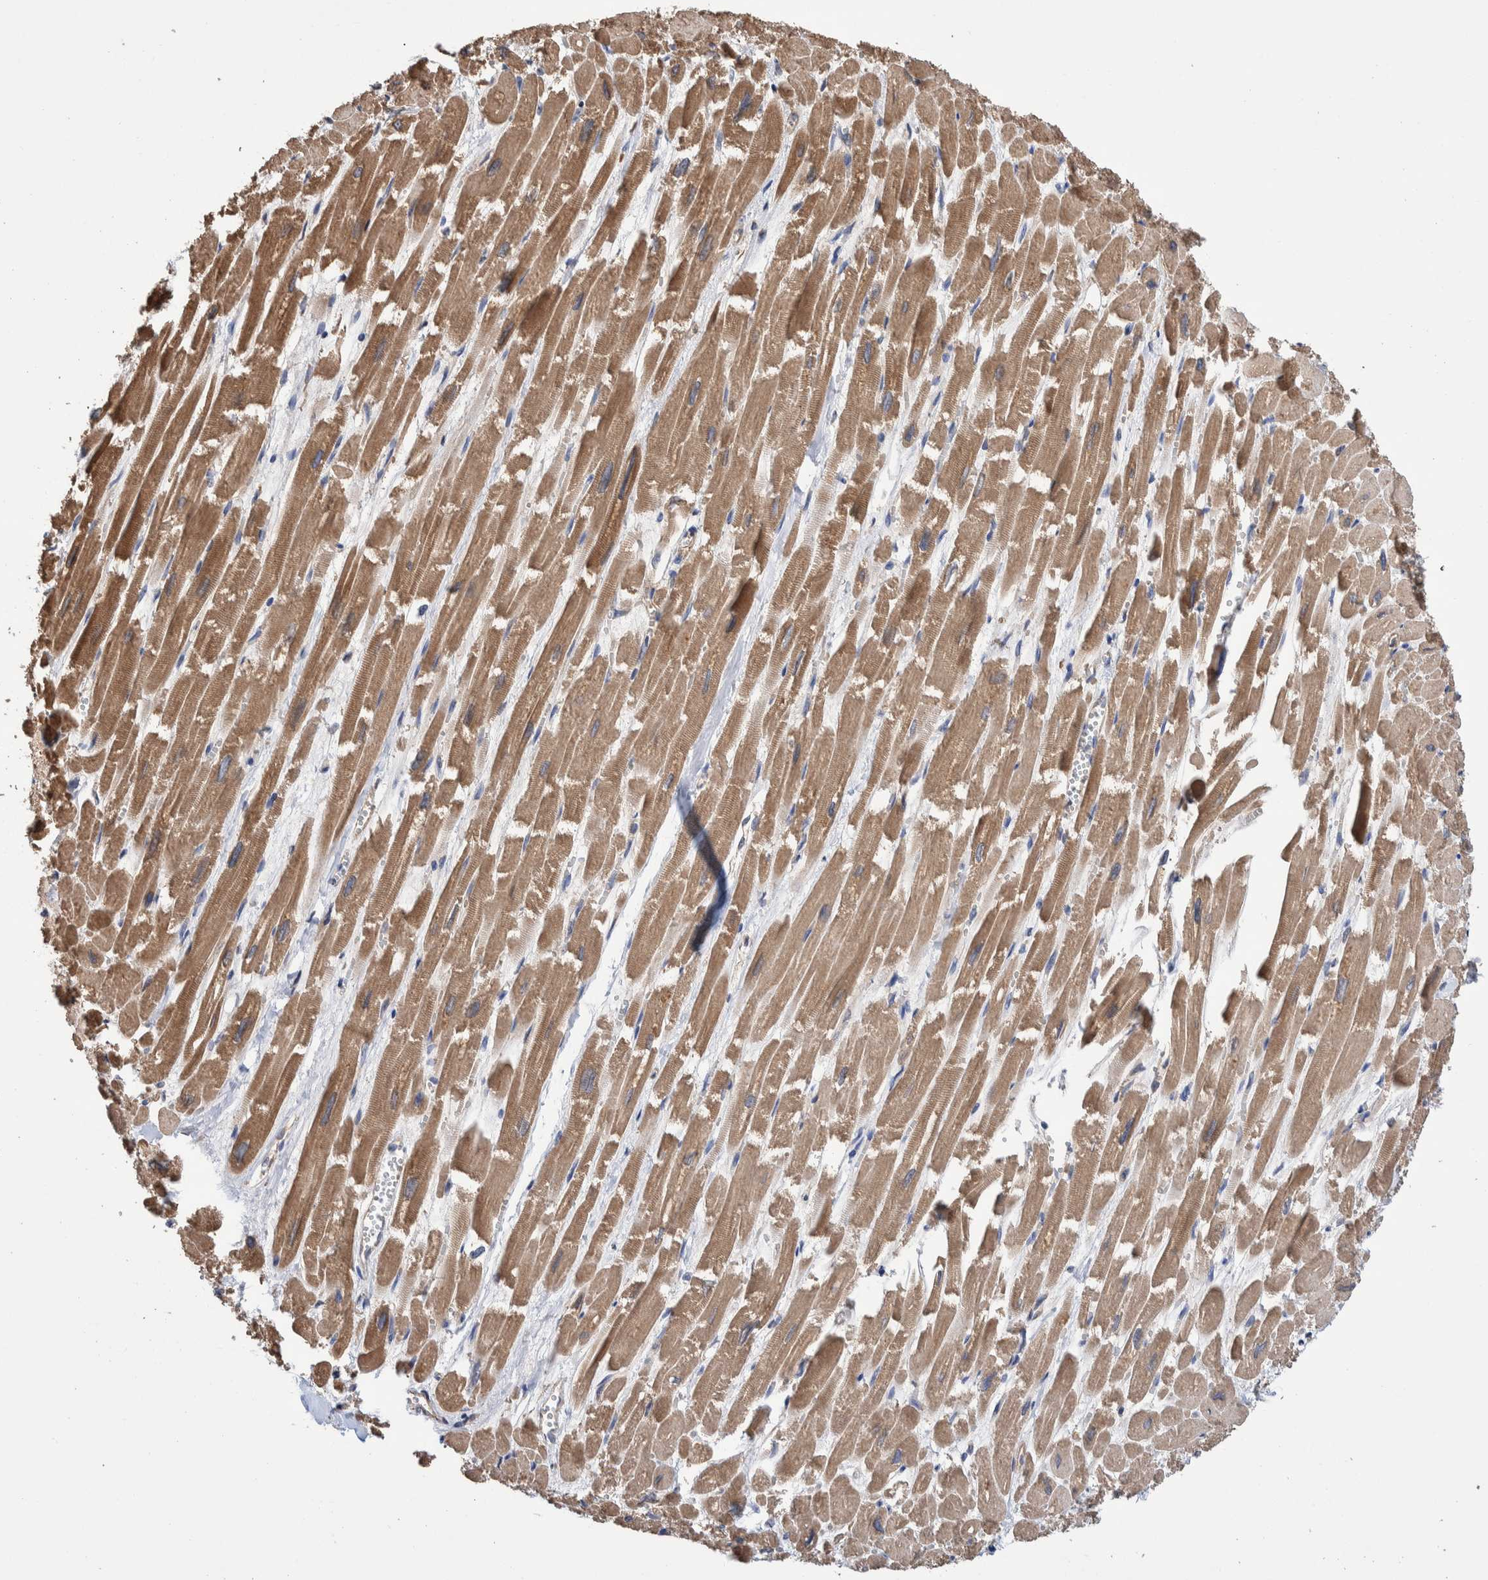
{"staining": {"intensity": "moderate", "quantity": ">75%", "location": "cytoplasmic/membranous"}, "tissue": "heart muscle", "cell_type": "Cardiomyocytes", "image_type": "normal", "snomed": [{"axis": "morphology", "description": "Normal tissue, NOS"}, {"axis": "topography", "description": "Heart"}], "caption": "Immunohistochemical staining of benign heart muscle displays medium levels of moderate cytoplasmic/membranous staining in approximately >75% of cardiomyocytes. (DAB (3,3'-diaminobenzidine) IHC, brown staining for protein, blue staining for nuclei).", "gene": "SLC45A4", "patient": {"sex": "male", "age": 54}}